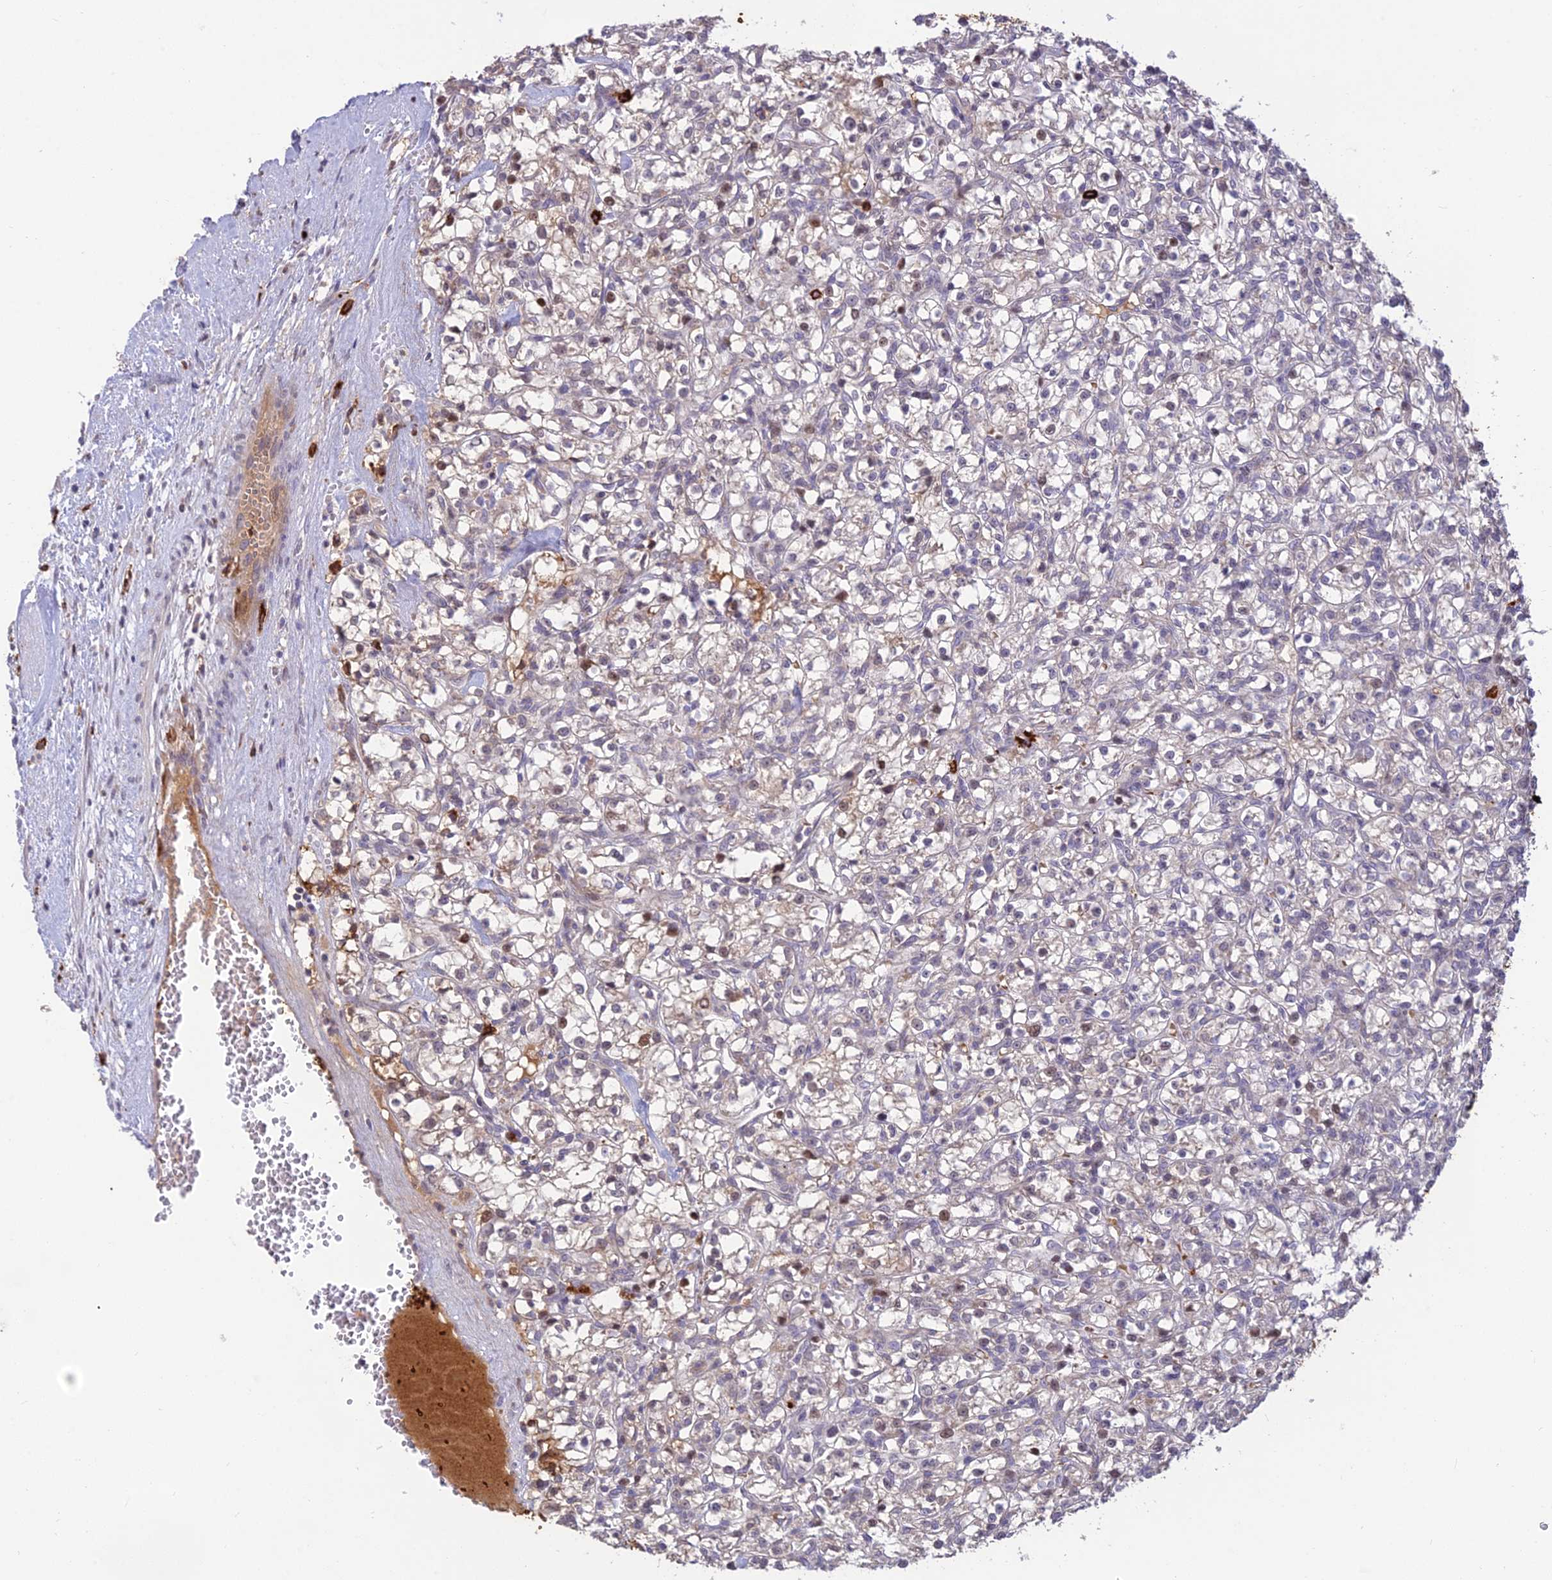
{"staining": {"intensity": "negative", "quantity": "none", "location": "none"}, "tissue": "renal cancer", "cell_type": "Tumor cells", "image_type": "cancer", "snomed": [{"axis": "morphology", "description": "Adenocarcinoma, NOS"}, {"axis": "topography", "description": "Kidney"}], "caption": "Immunohistochemistry (IHC) micrograph of human adenocarcinoma (renal) stained for a protein (brown), which shows no staining in tumor cells.", "gene": "ASPDH", "patient": {"sex": "female", "age": 59}}